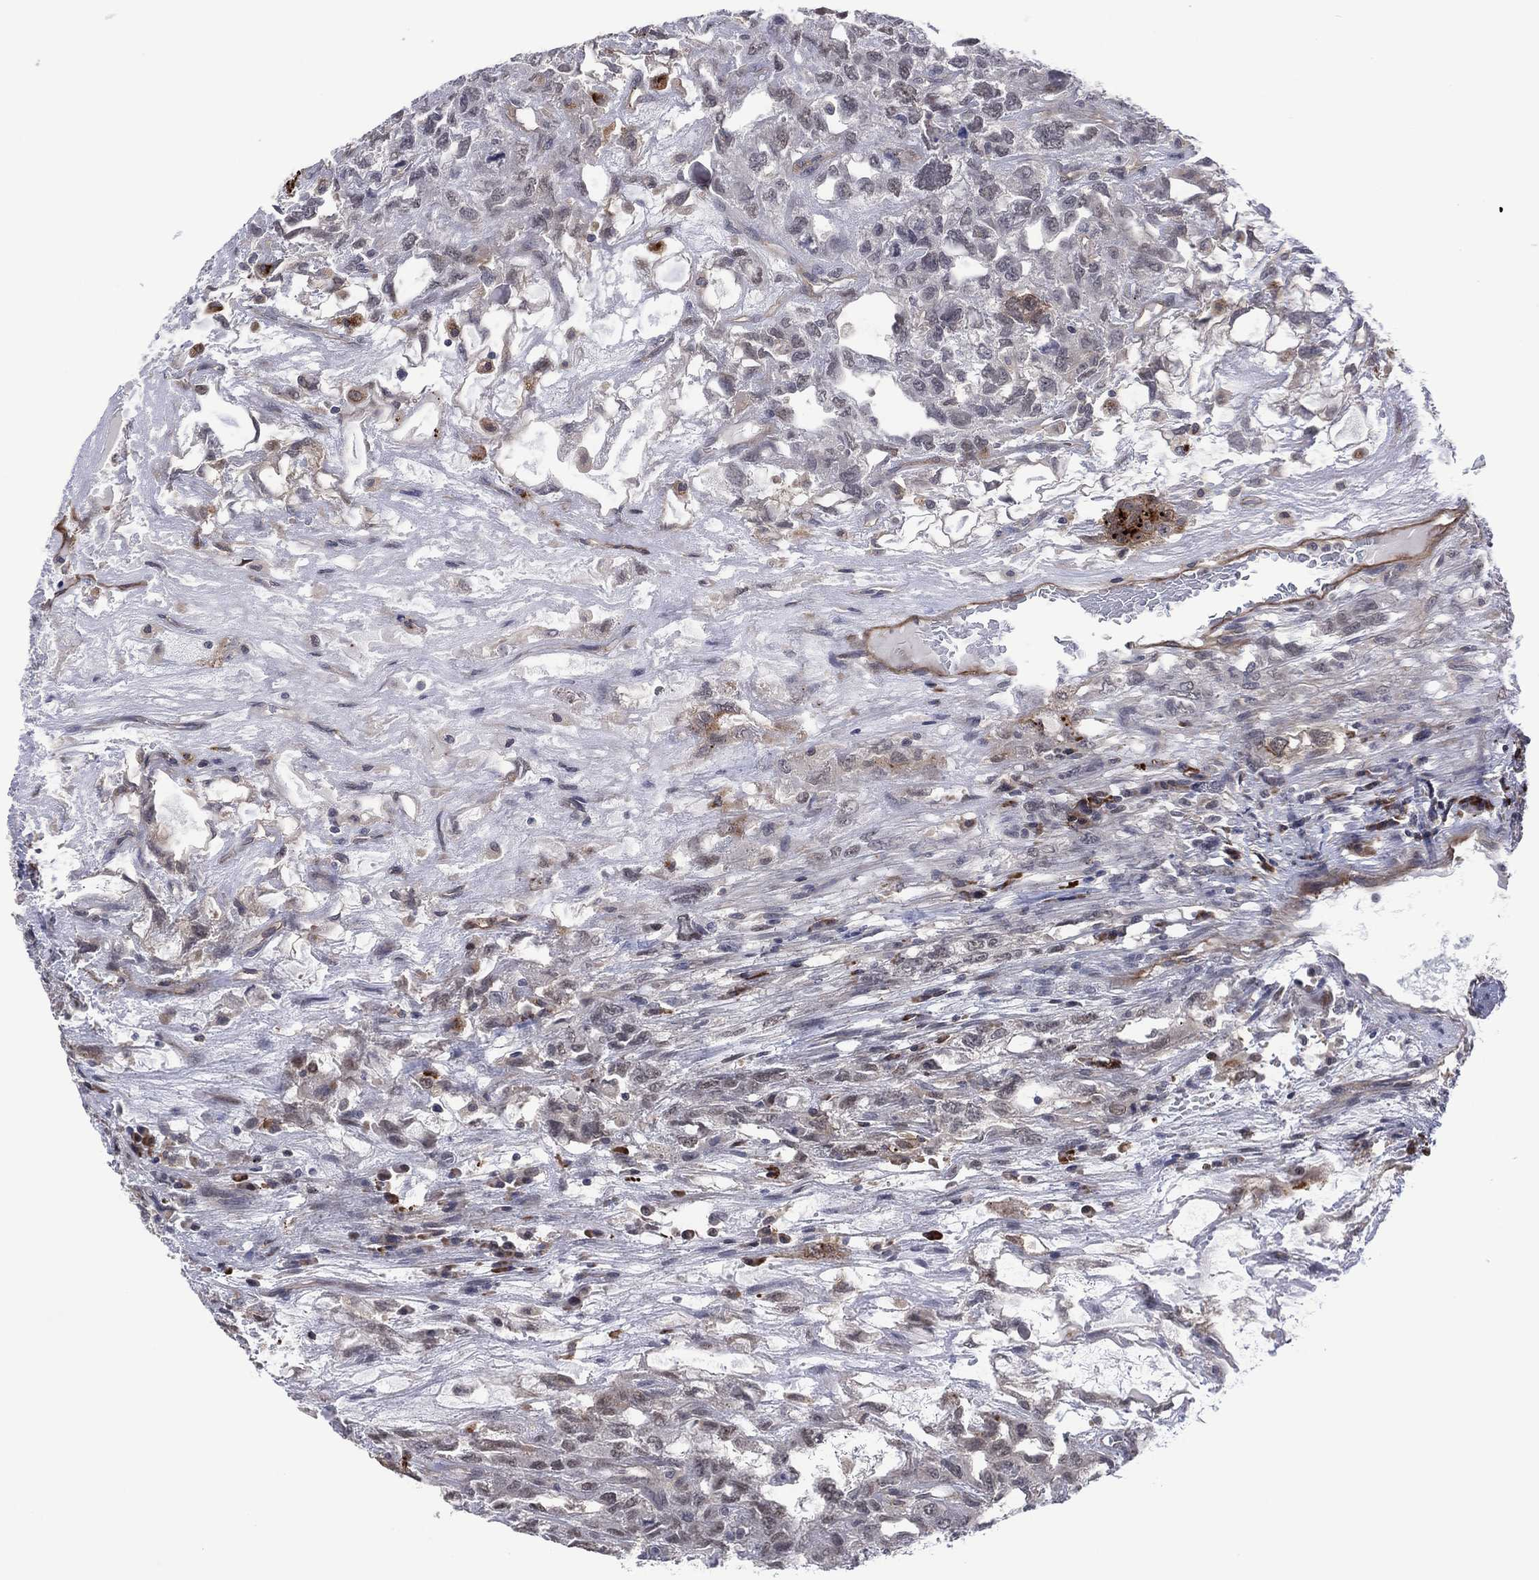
{"staining": {"intensity": "negative", "quantity": "none", "location": "none"}, "tissue": "testis cancer", "cell_type": "Tumor cells", "image_type": "cancer", "snomed": [{"axis": "morphology", "description": "Seminoma, NOS"}, {"axis": "topography", "description": "Testis"}], "caption": "IHC of human testis seminoma demonstrates no positivity in tumor cells.", "gene": "DPP4", "patient": {"sex": "male", "age": 52}}